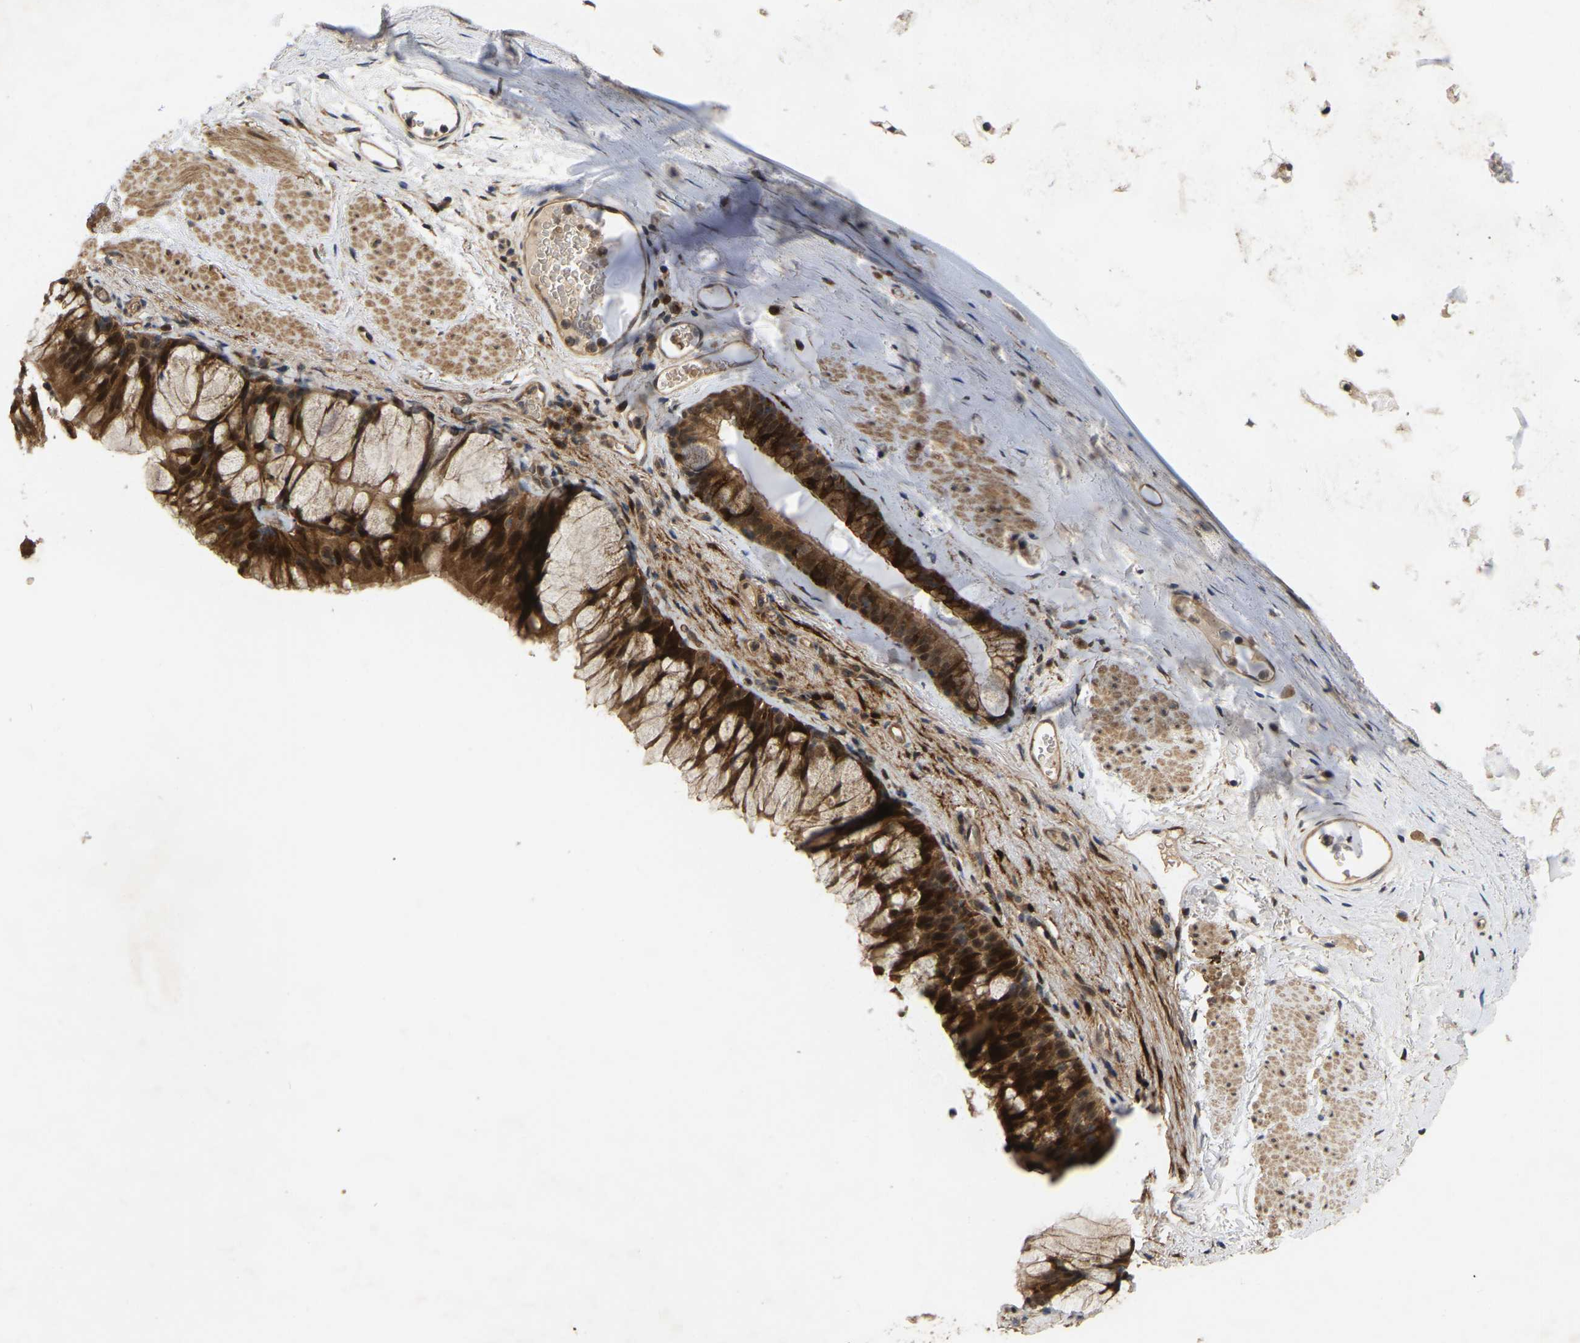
{"staining": {"intensity": "strong", "quantity": ">75%", "location": "cytoplasmic/membranous,nuclear"}, "tissue": "bronchus", "cell_type": "Respiratory epithelial cells", "image_type": "normal", "snomed": [{"axis": "morphology", "description": "Normal tissue, NOS"}, {"axis": "topography", "description": "Cartilage tissue"}, {"axis": "topography", "description": "Bronchus"}], "caption": "Immunohistochemistry (DAB) staining of normal human bronchus exhibits strong cytoplasmic/membranous,nuclear protein staining in approximately >75% of respiratory epithelial cells. (brown staining indicates protein expression, while blue staining denotes nuclei).", "gene": "LIMK2", "patient": {"sex": "female", "age": 53}}